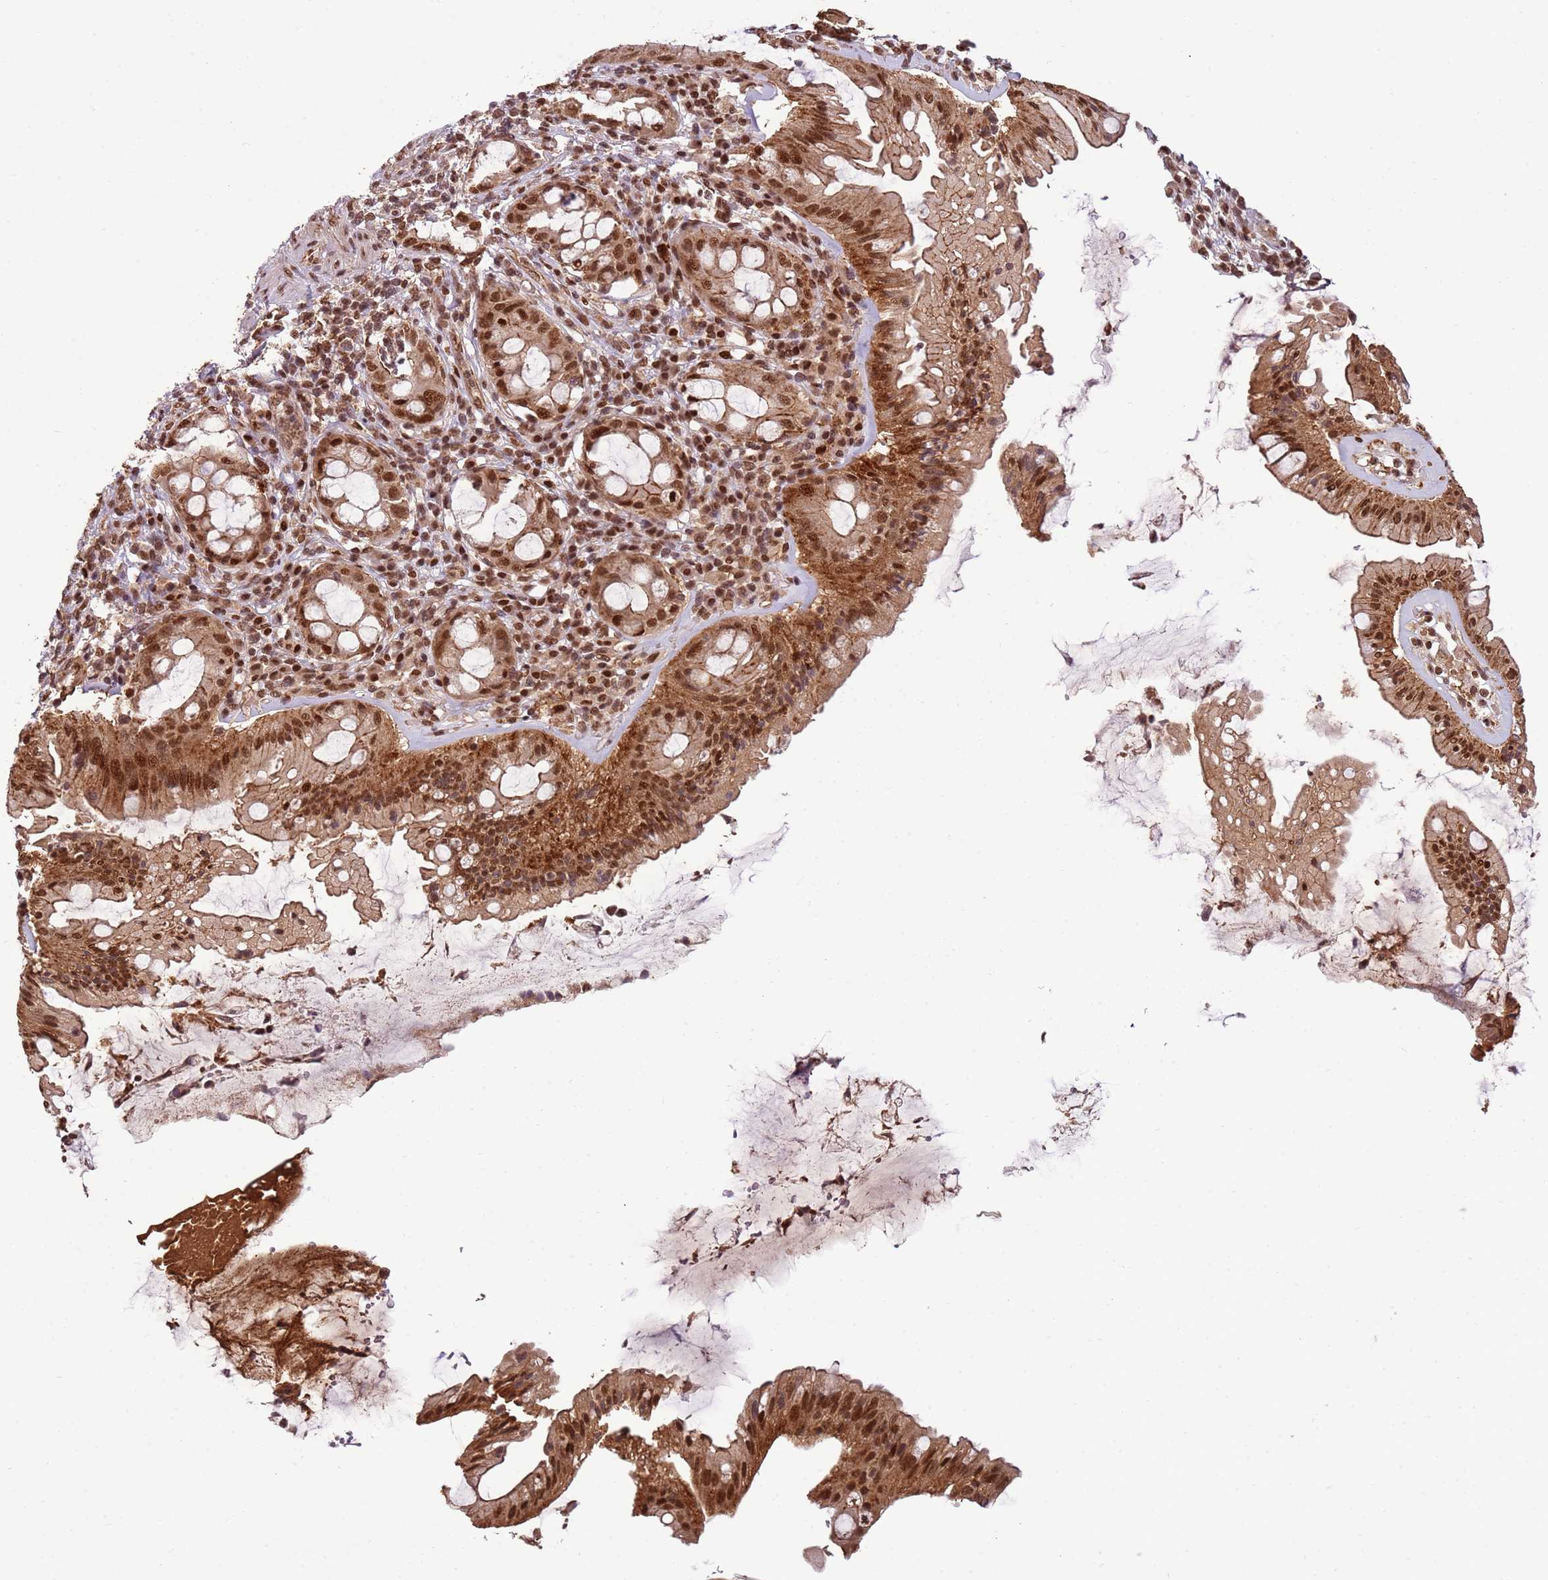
{"staining": {"intensity": "strong", "quantity": ">75%", "location": "cytoplasmic/membranous,nuclear"}, "tissue": "rectum", "cell_type": "Glandular cells", "image_type": "normal", "snomed": [{"axis": "morphology", "description": "Normal tissue, NOS"}, {"axis": "topography", "description": "Rectum"}], "caption": "The micrograph shows immunohistochemical staining of benign rectum. There is strong cytoplasmic/membranous,nuclear positivity is seen in about >75% of glandular cells.", "gene": "ZBTB12", "patient": {"sex": "female", "age": 57}}